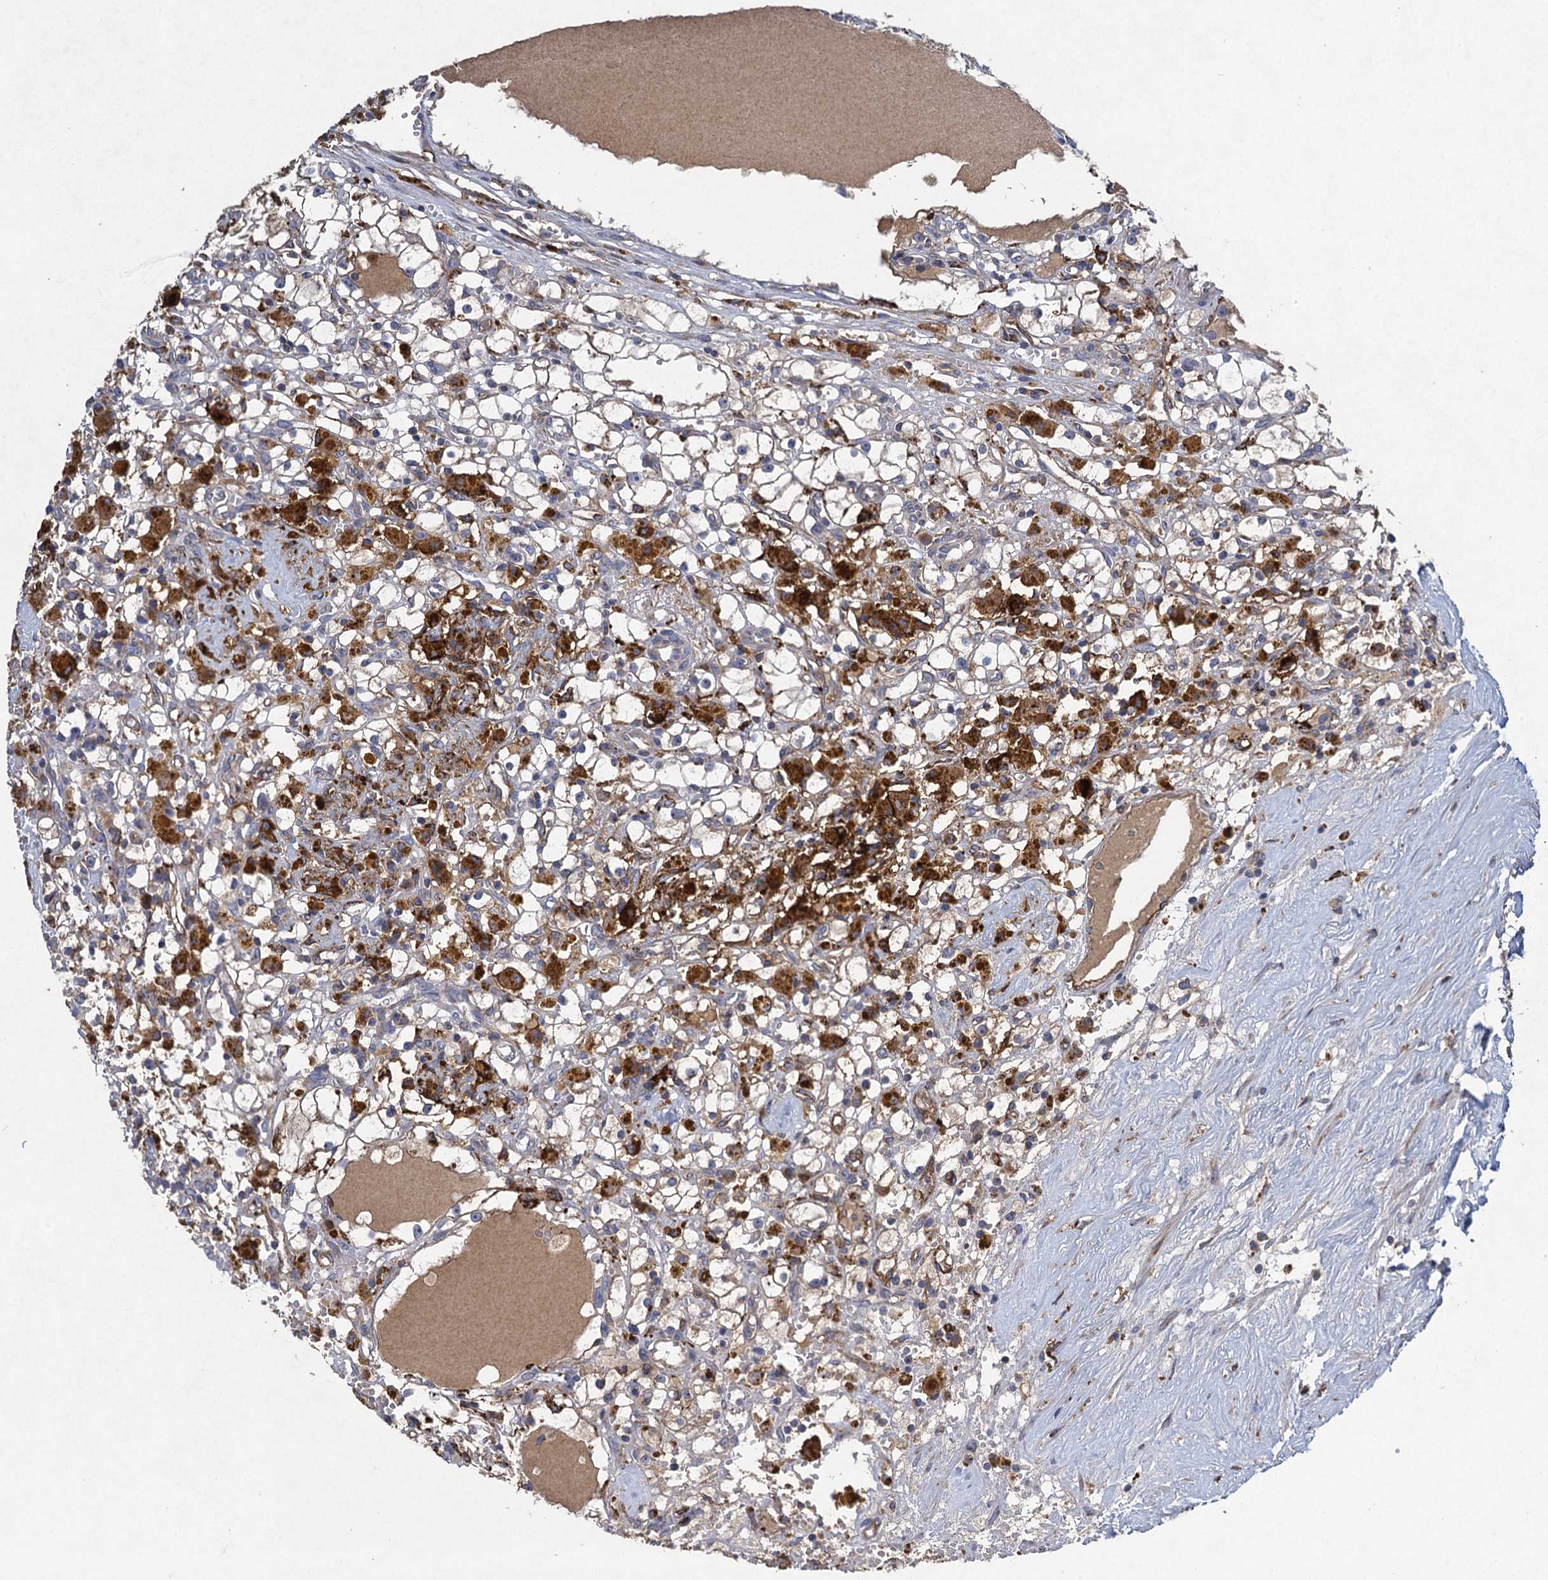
{"staining": {"intensity": "negative", "quantity": "none", "location": "none"}, "tissue": "renal cancer", "cell_type": "Tumor cells", "image_type": "cancer", "snomed": [{"axis": "morphology", "description": "Adenocarcinoma, NOS"}, {"axis": "topography", "description": "Kidney"}], "caption": "Histopathology image shows no significant protein expression in tumor cells of renal adenocarcinoma.", "gene": "TXNDC11", "patient": {"sex": "male", "age": 56}}